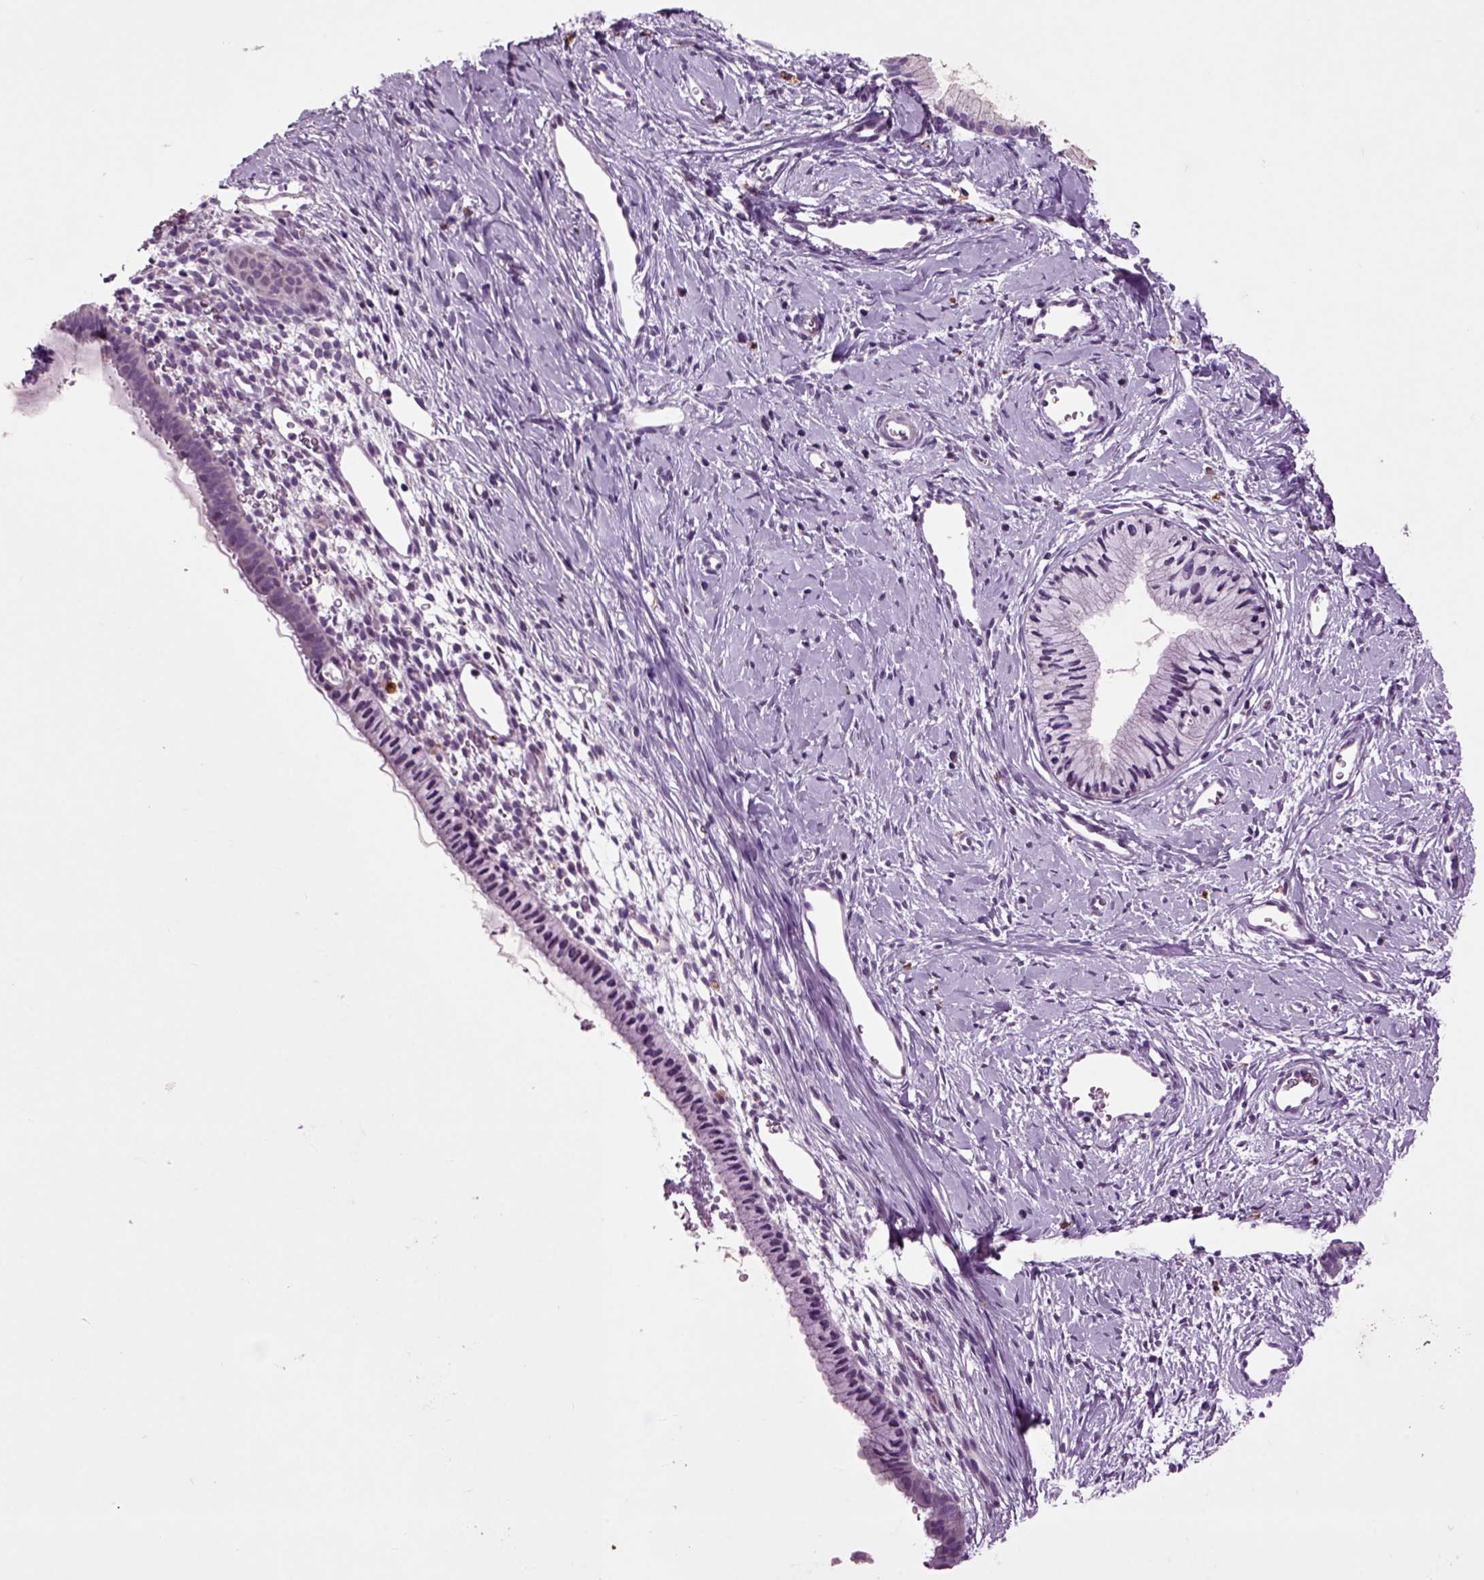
{"staining": {"intensity": "negative", "quantity": "none", "location": "none"}, "tissue": "cervix", "cell_type": "Glandular cells", "image_type": "normal", "snomed": [{"axis": "morphology", "description": "Normal tissue, NOS"}, {"axis": "topography", "description": "Cervix"}], "caption": "Normal cervix was stained to show a protein in brown. There is no significant expression in glandular cells. (DAB immunohistochemistry, high magnification).", "gene": "CRHR1", "patient": {"sex": "female", "age": 40}}